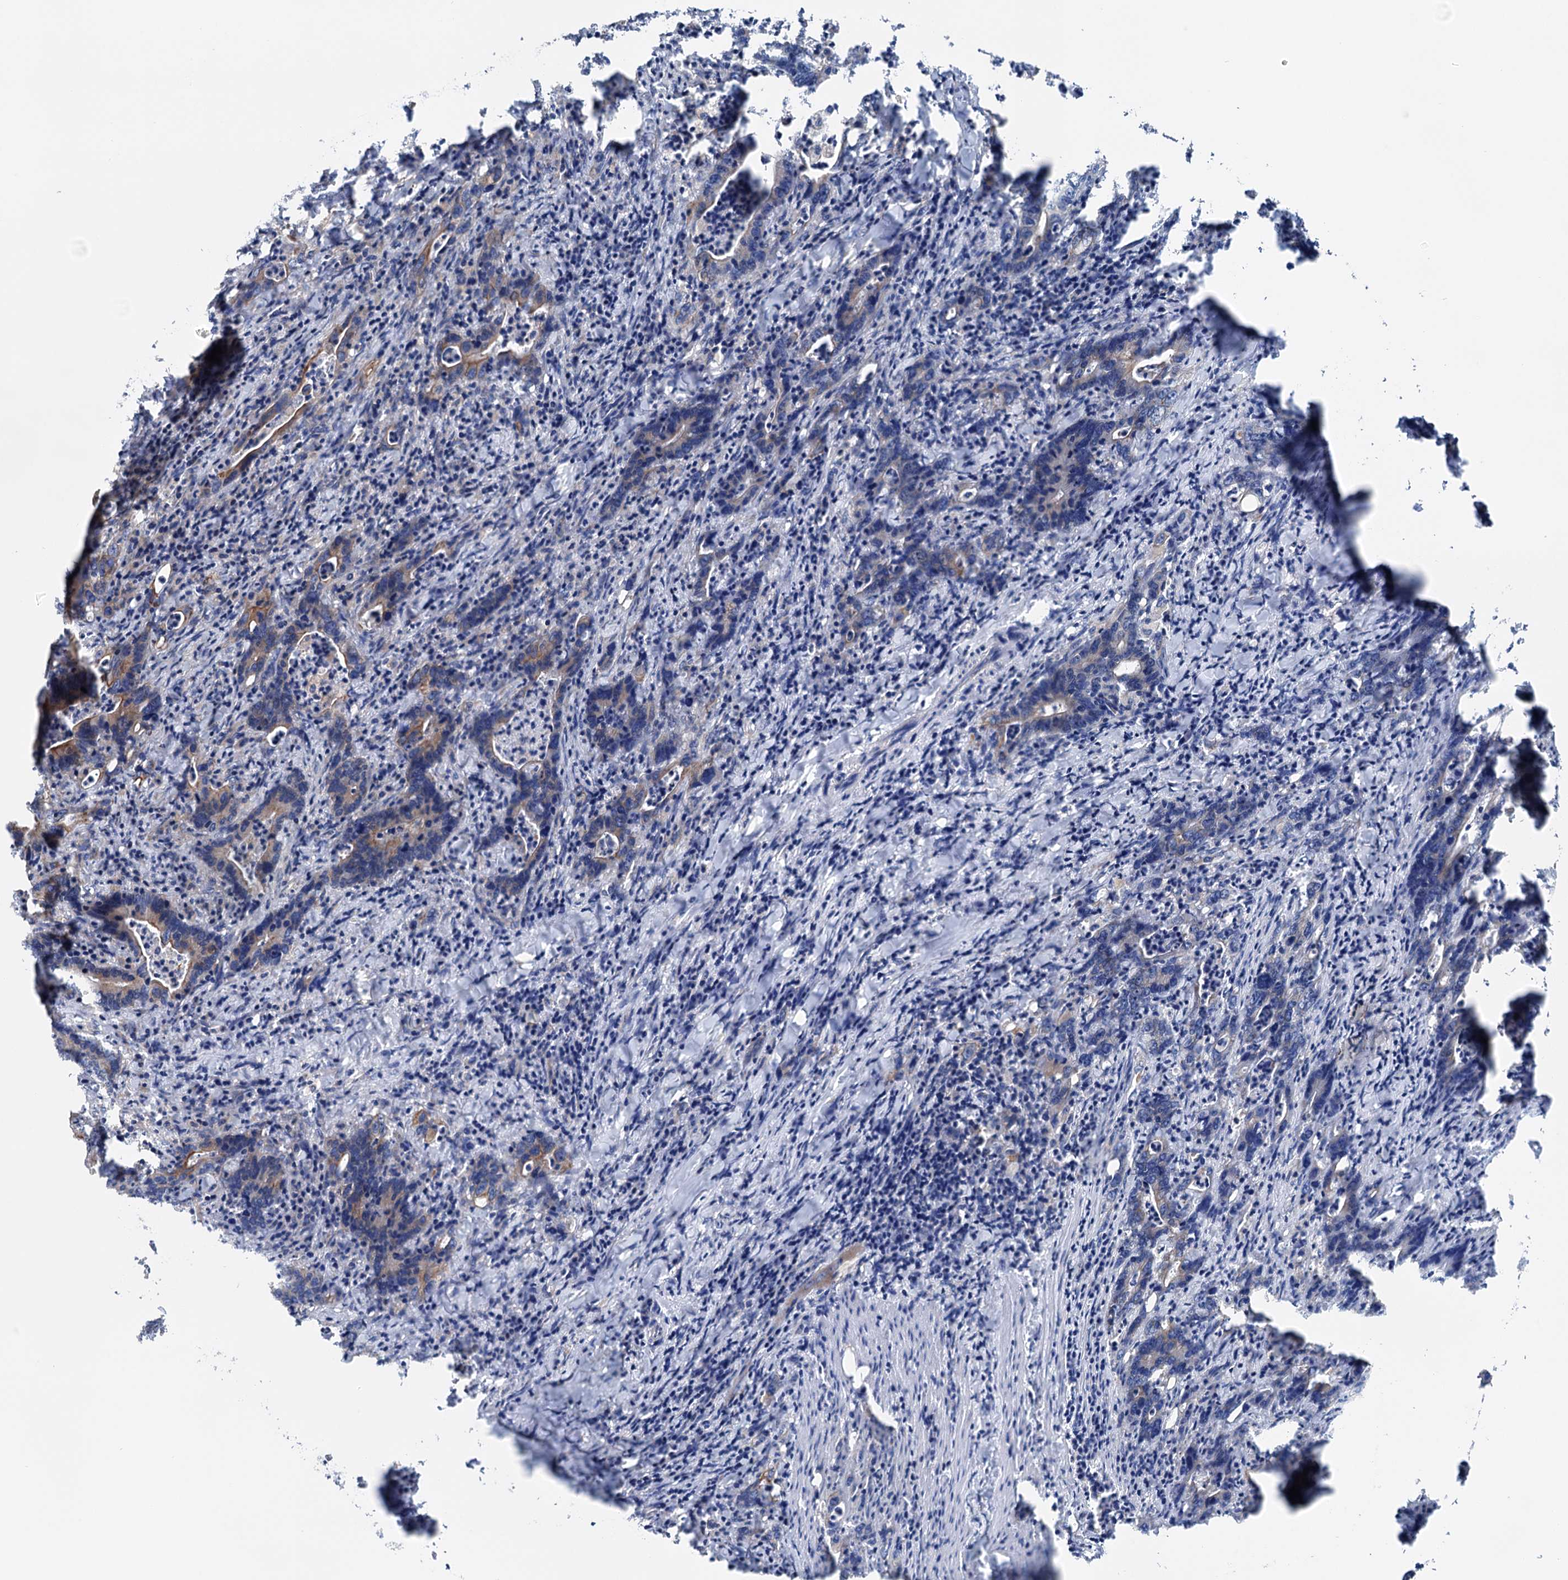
{"staining": {"intensity": "moderate", "quantity": "25%-75%", "location": "cytoplasmic/membranous"}, "tissue": "colorectal cancer", "cell_type": "Tumor cells", "image_type": "cancer", "snomed": [{"axis": "morphology", "description": "Adenocarcinoma, NOS"}, {"axis": "topography", "description": "Colon"}], "caption": "A high-resolution photomicrograph shows IHC staining of colorectal cancer, which reveals moderate cytoplasmic/membranous staining in approximately 25%-75% of tumor cells.", "gene": "EIPR1", "patient": {"sex": "female", "age": 75}}